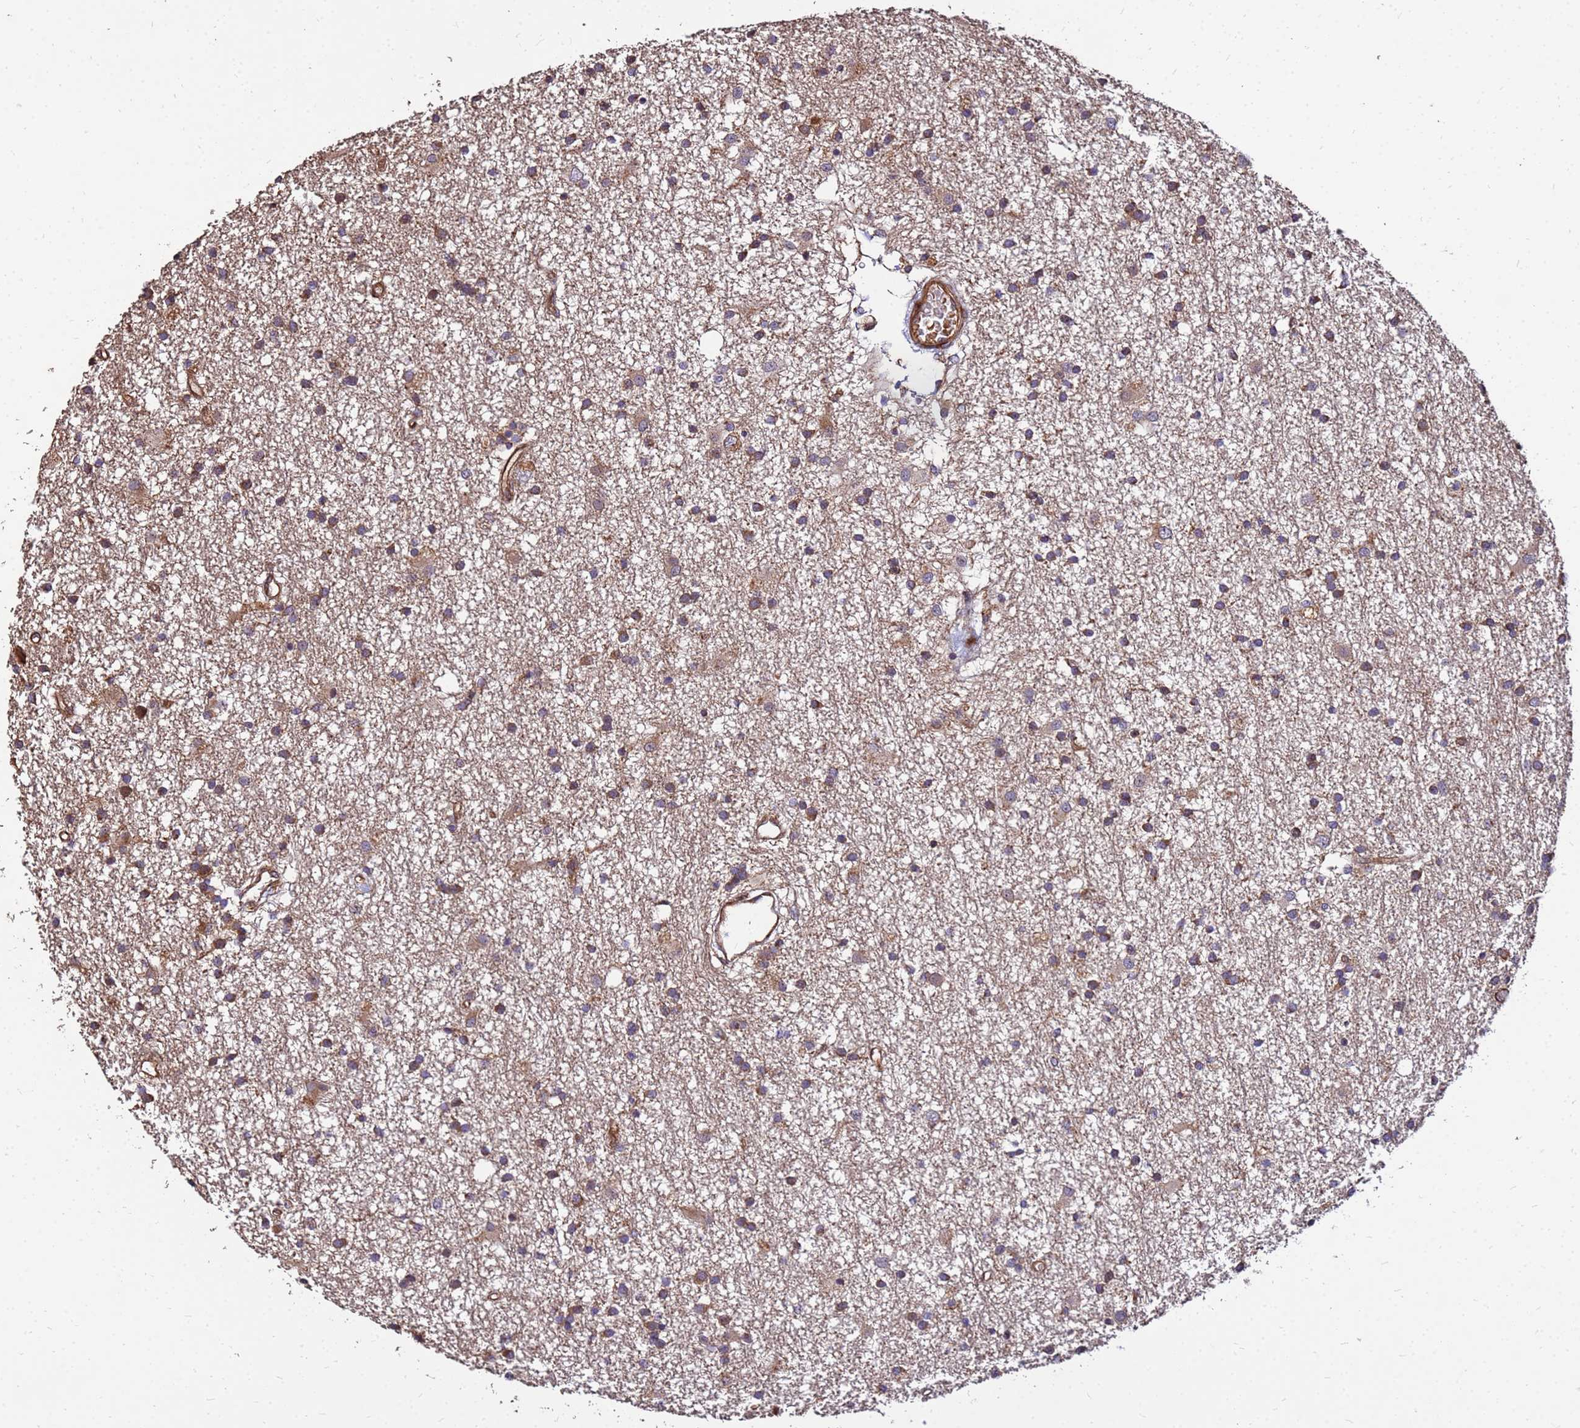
{"staining": {"intensity": "moderate", "quantity": ">75%", "location": "cytoplasmic/membranous"}, "tissue": "glioma", "cell_type": "Tumor cells", "image_type": "cancer", "snomed": [{"axis": "morphology", "description": "Glioma, malignant, High grade"}, {"axis": "topography", "description": "Brain"}], "caption": "A micrograph showing moderate cytoplasmic/membranous expression in approximately >75% of tumor cells in glioma, as visualized by brown immunohistochemical staining.", "gene": "WWC2", "patient": {"sex": "male", "age": 77}}